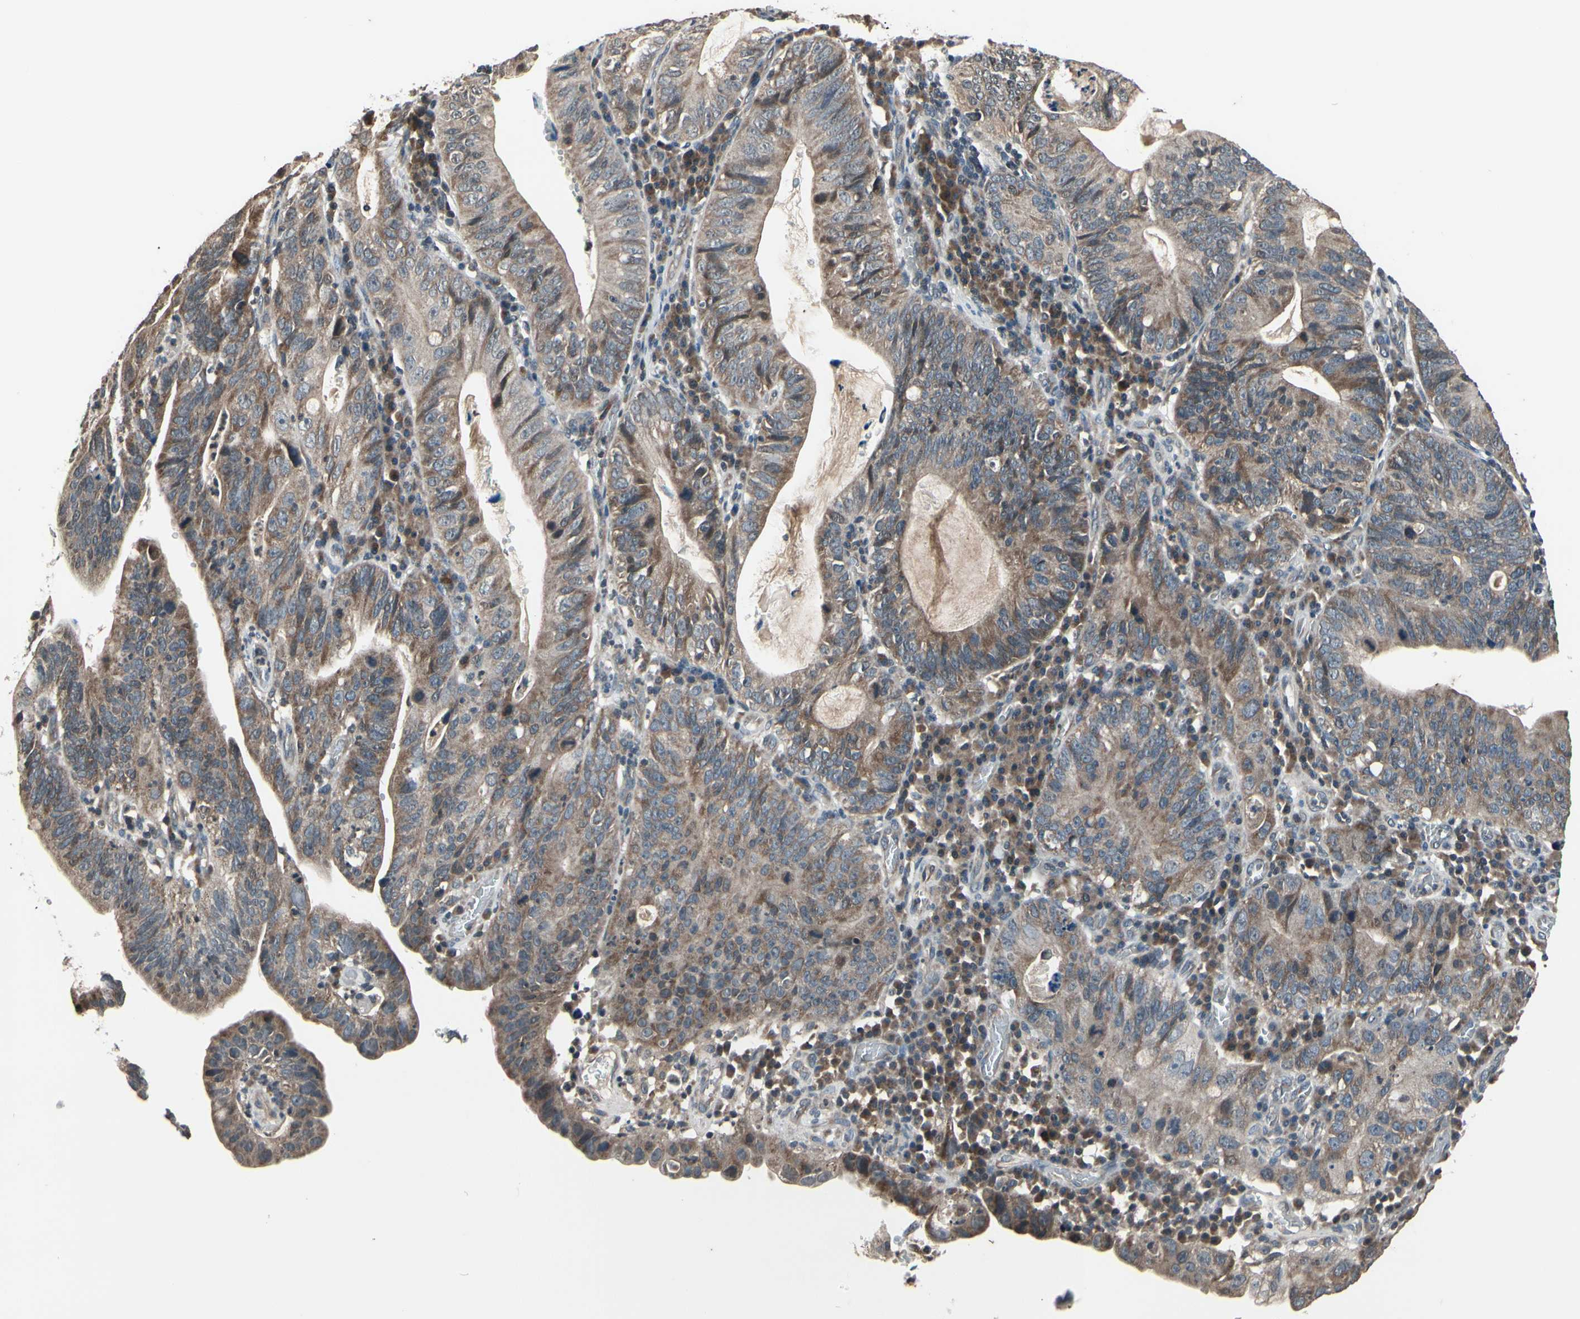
{"staining": {"intensity": "moderate", "quantity": ">75%", "location": "cytoplasmic/membranous"}, "tissue": "stomach cancer", "cell_type": "Tumor cells", "image_type": "cancer", "snomed": [{"axis": "morphology", "description": "Adenocarcinoma, NOS"}, {"axis": "topography", "description": "Stomach"}], "caption": "Stomach adenocarcinoma stained with a brown dye reveals moderate cytoplasmic/membranous positive expression in approximately >75% of tumor cells.", "gene": "MBTPS2", "patient": {"sex": "male", "age": 59}}